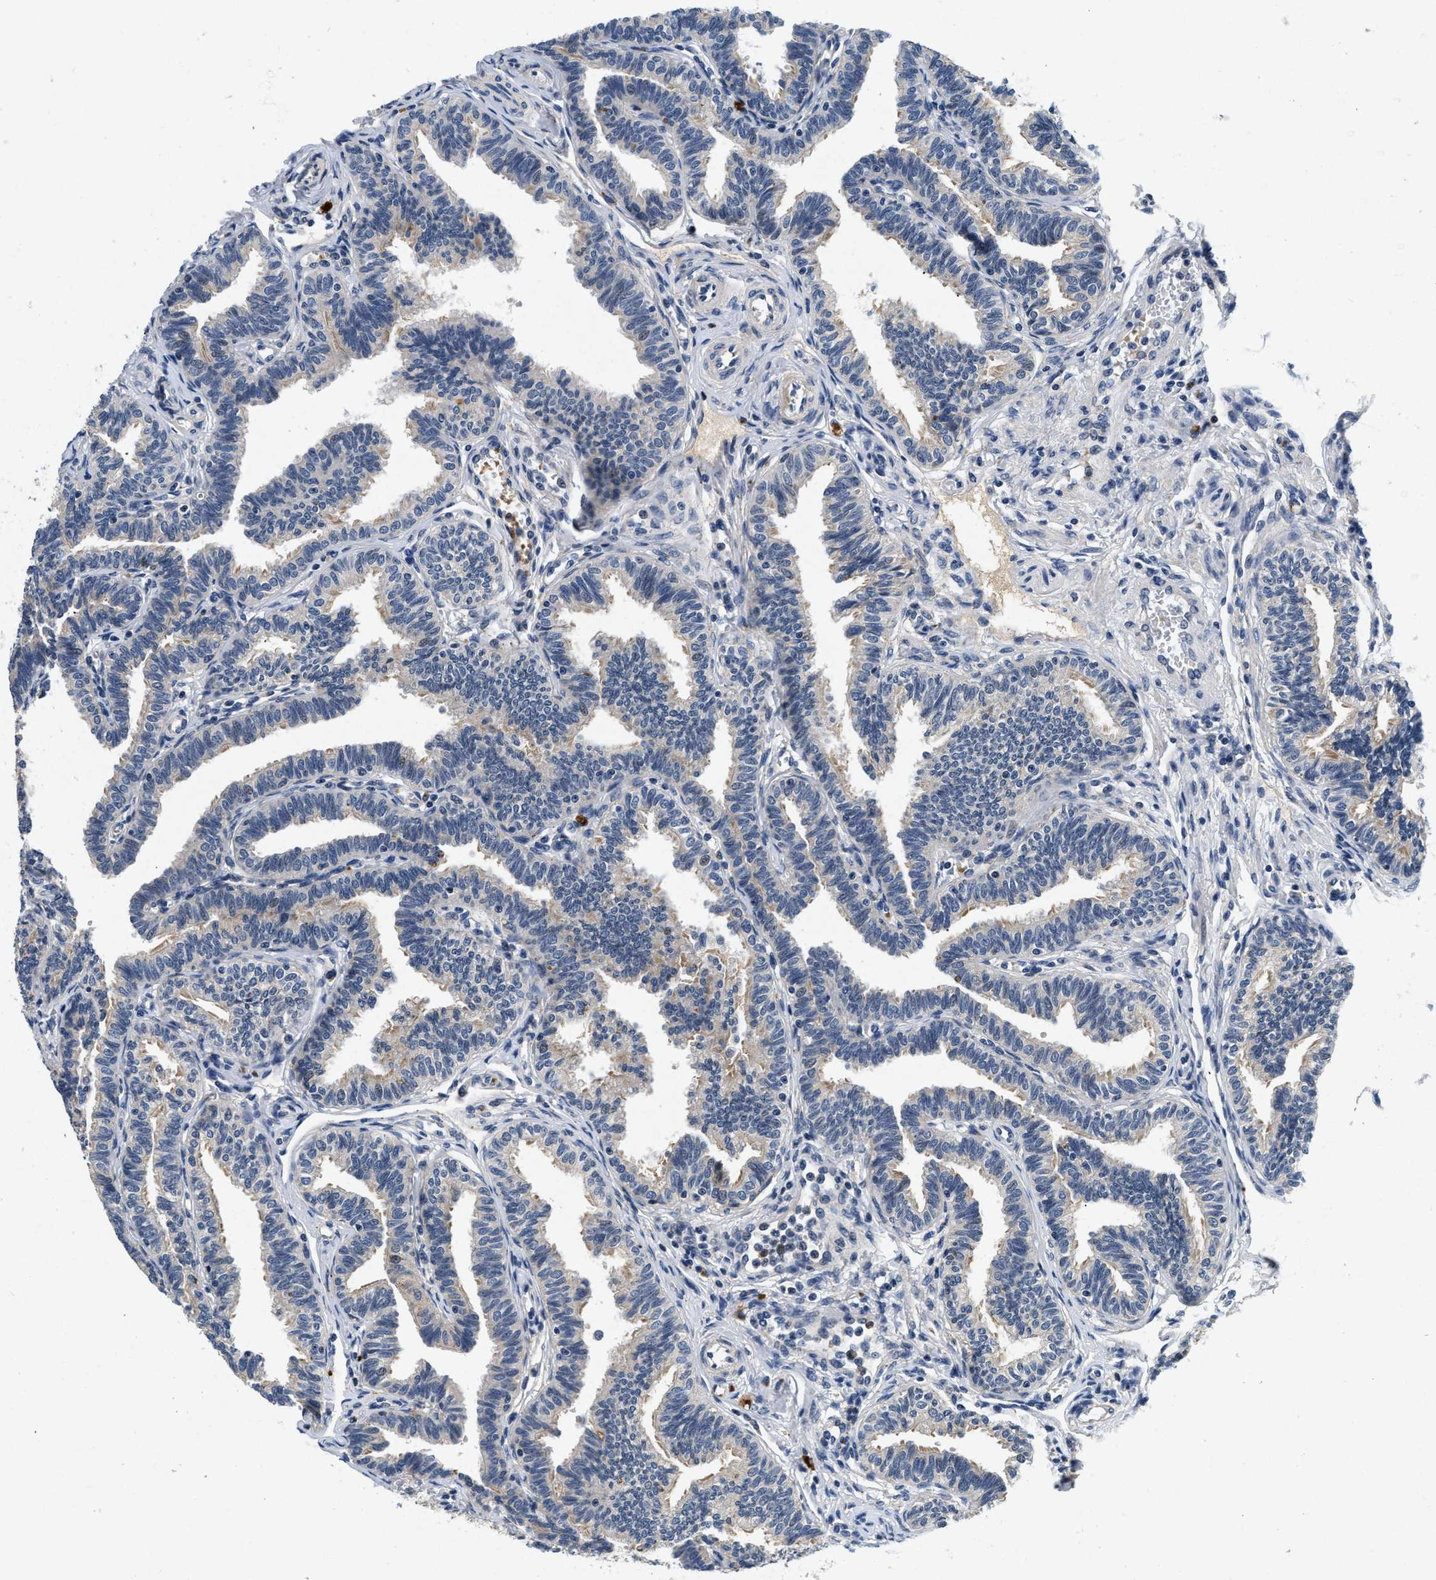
{"staining": {"intensity": "moderate", "quantity": "25%-75%", "location": "cytoplasmic/membranous"}, "tissue": "fallopian tube", "cell_type": "Glandular cells", "image_type": "normal", "snomed": [{"axis": "morphology", "description": "Normal tissue, NOS"}, {"axis": "topography", "description": "Fallopian tube"}, {"axis": "topography", "description": "Ovary"}], "caption": "Moderate cytoplasmic/membranous protein positivity is seen in approximately 25%-75% of glandular cells in fallopian tube.", "gene": "PDP1", "patient": {"sex": "female", "age": 23}}